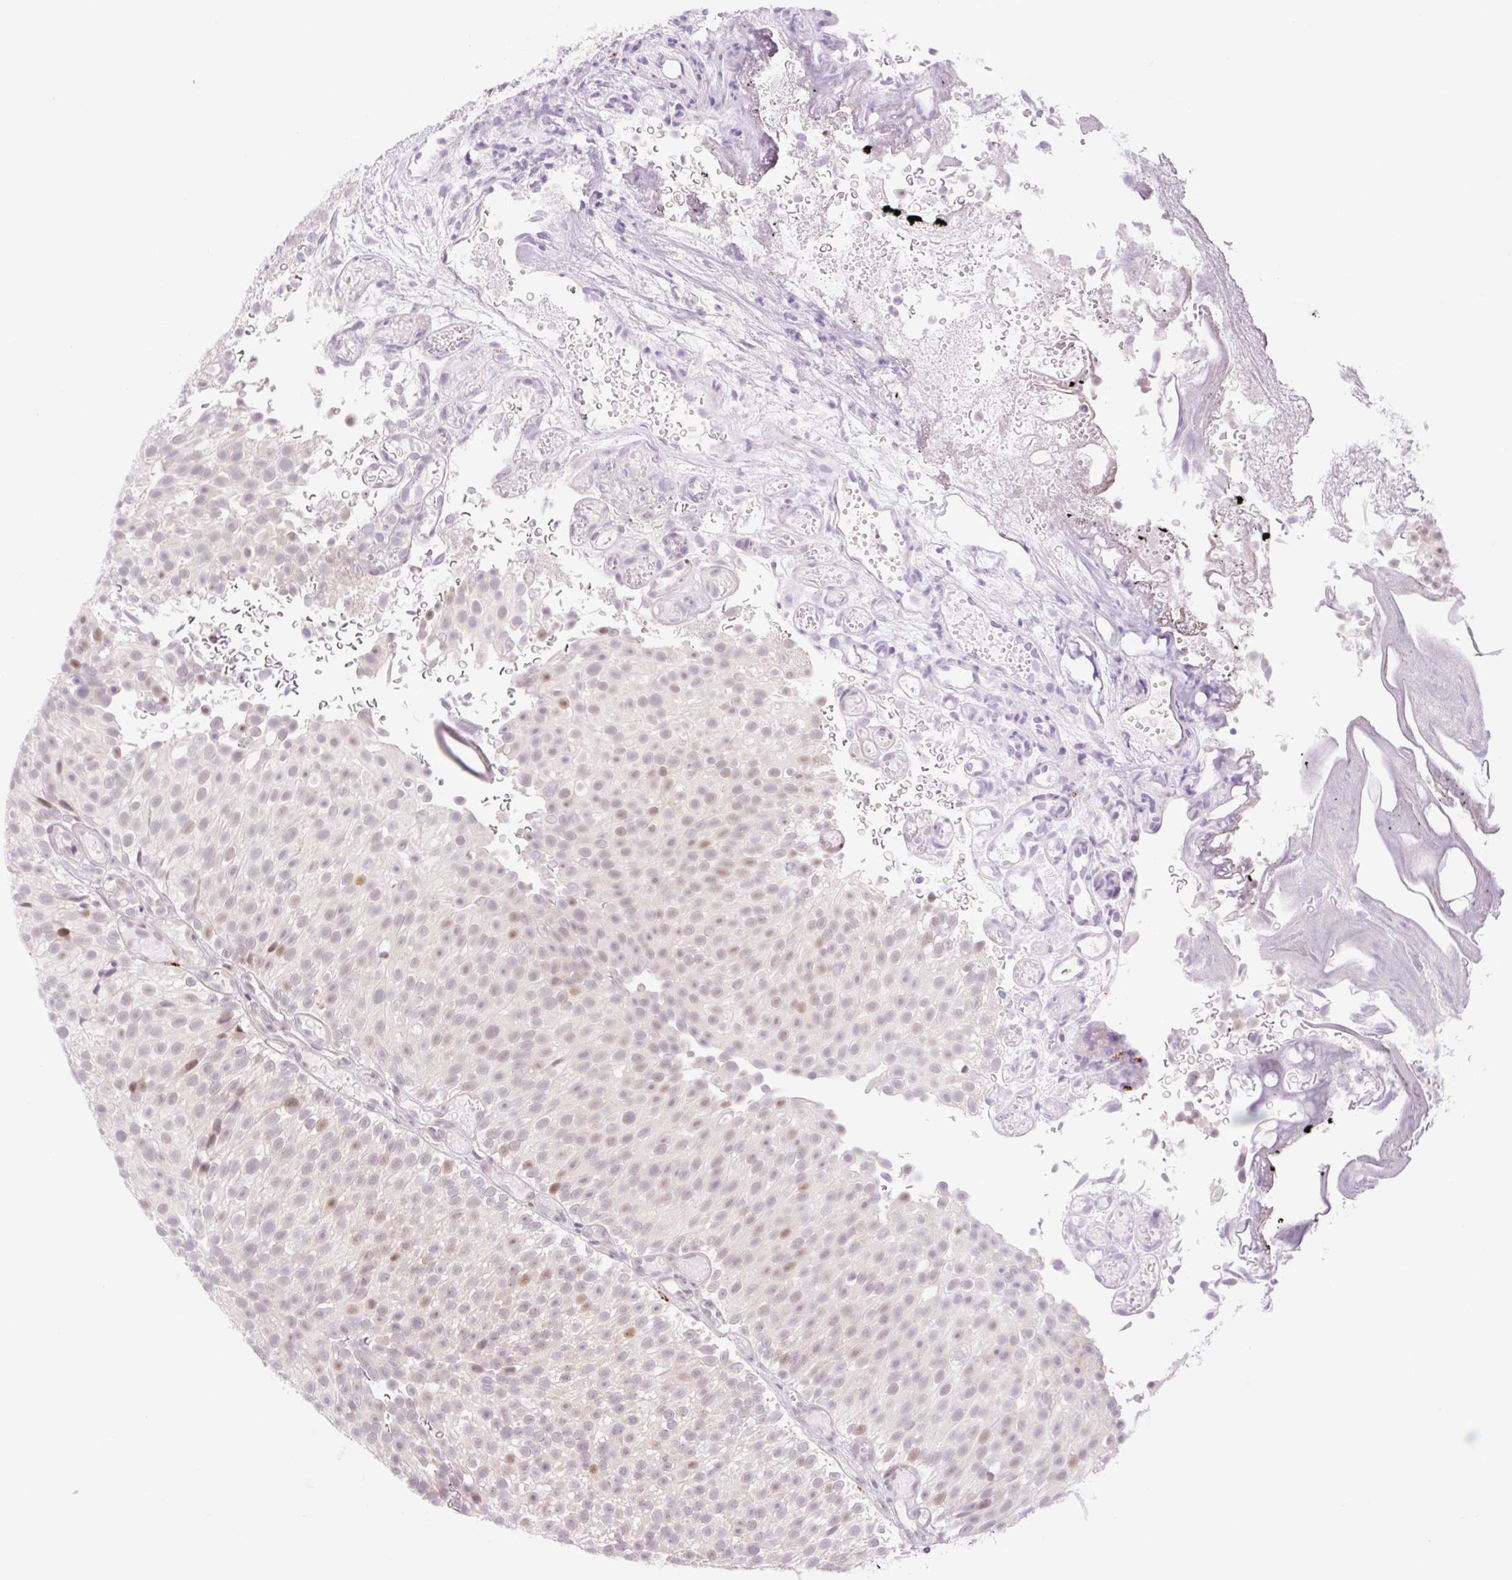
{"staining": {"intensity": "moderate", "quantity": "<25%", "location": "nuclear"}, "tissue": "urothelial cancer", "cell_type": "Tumor cells", "image_type": "cancer", "snomed": [{"axis": "morphology", "description": "Urothelial carcinoma, Low grade"}, {"axis": "topography", "description": "Urinary bladder"}], "caption": "The histopathology image reveals staining of urothelial cancer, revealing moderate nuclear protein staining (brown color) within tumor cells.", "gene": "SPRYD4", "patient": {"sex": "male", "age": 78}}